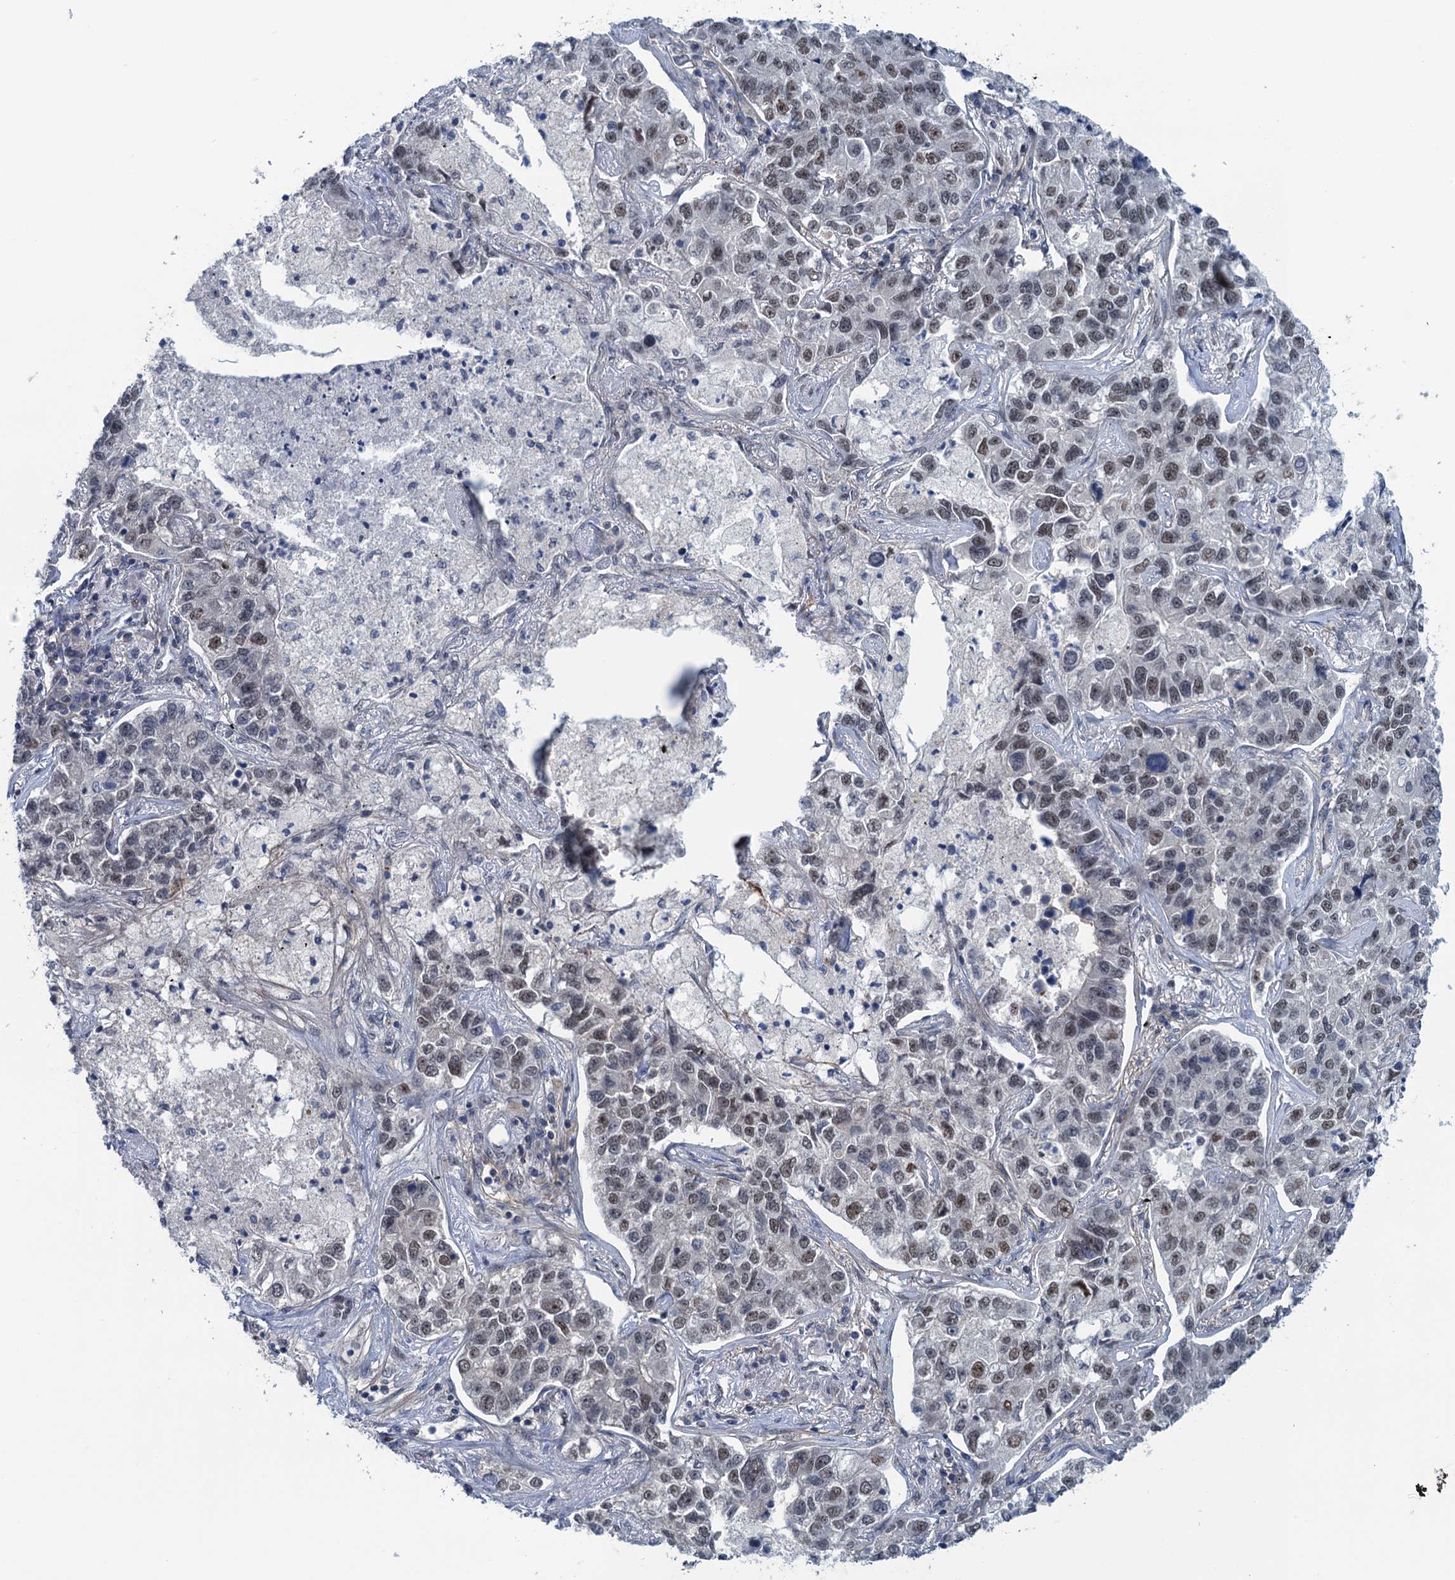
{"staining": {"intensity": "moderate", "quantity": ">75%", "location": "nuclear"}, "tissue": "lung cancer", "cell_type": "Tumor cells", "image_type": "cancer", "snomed": [{"axis": "morphology", "description": "Adenocarcinoma, NOS"}, {"axis": "topography", "description": "Lung"}], "caption": "A medium amount of moderate nuclear positivity is seen in approximately >75% of tumor cells in lung cancer (adenocarcinoma) tissue. (Brightfield microscopy of DAB IHC at high magnification).", "gene": "SAE1", "patient": {"sex": "male", "age": 49}}